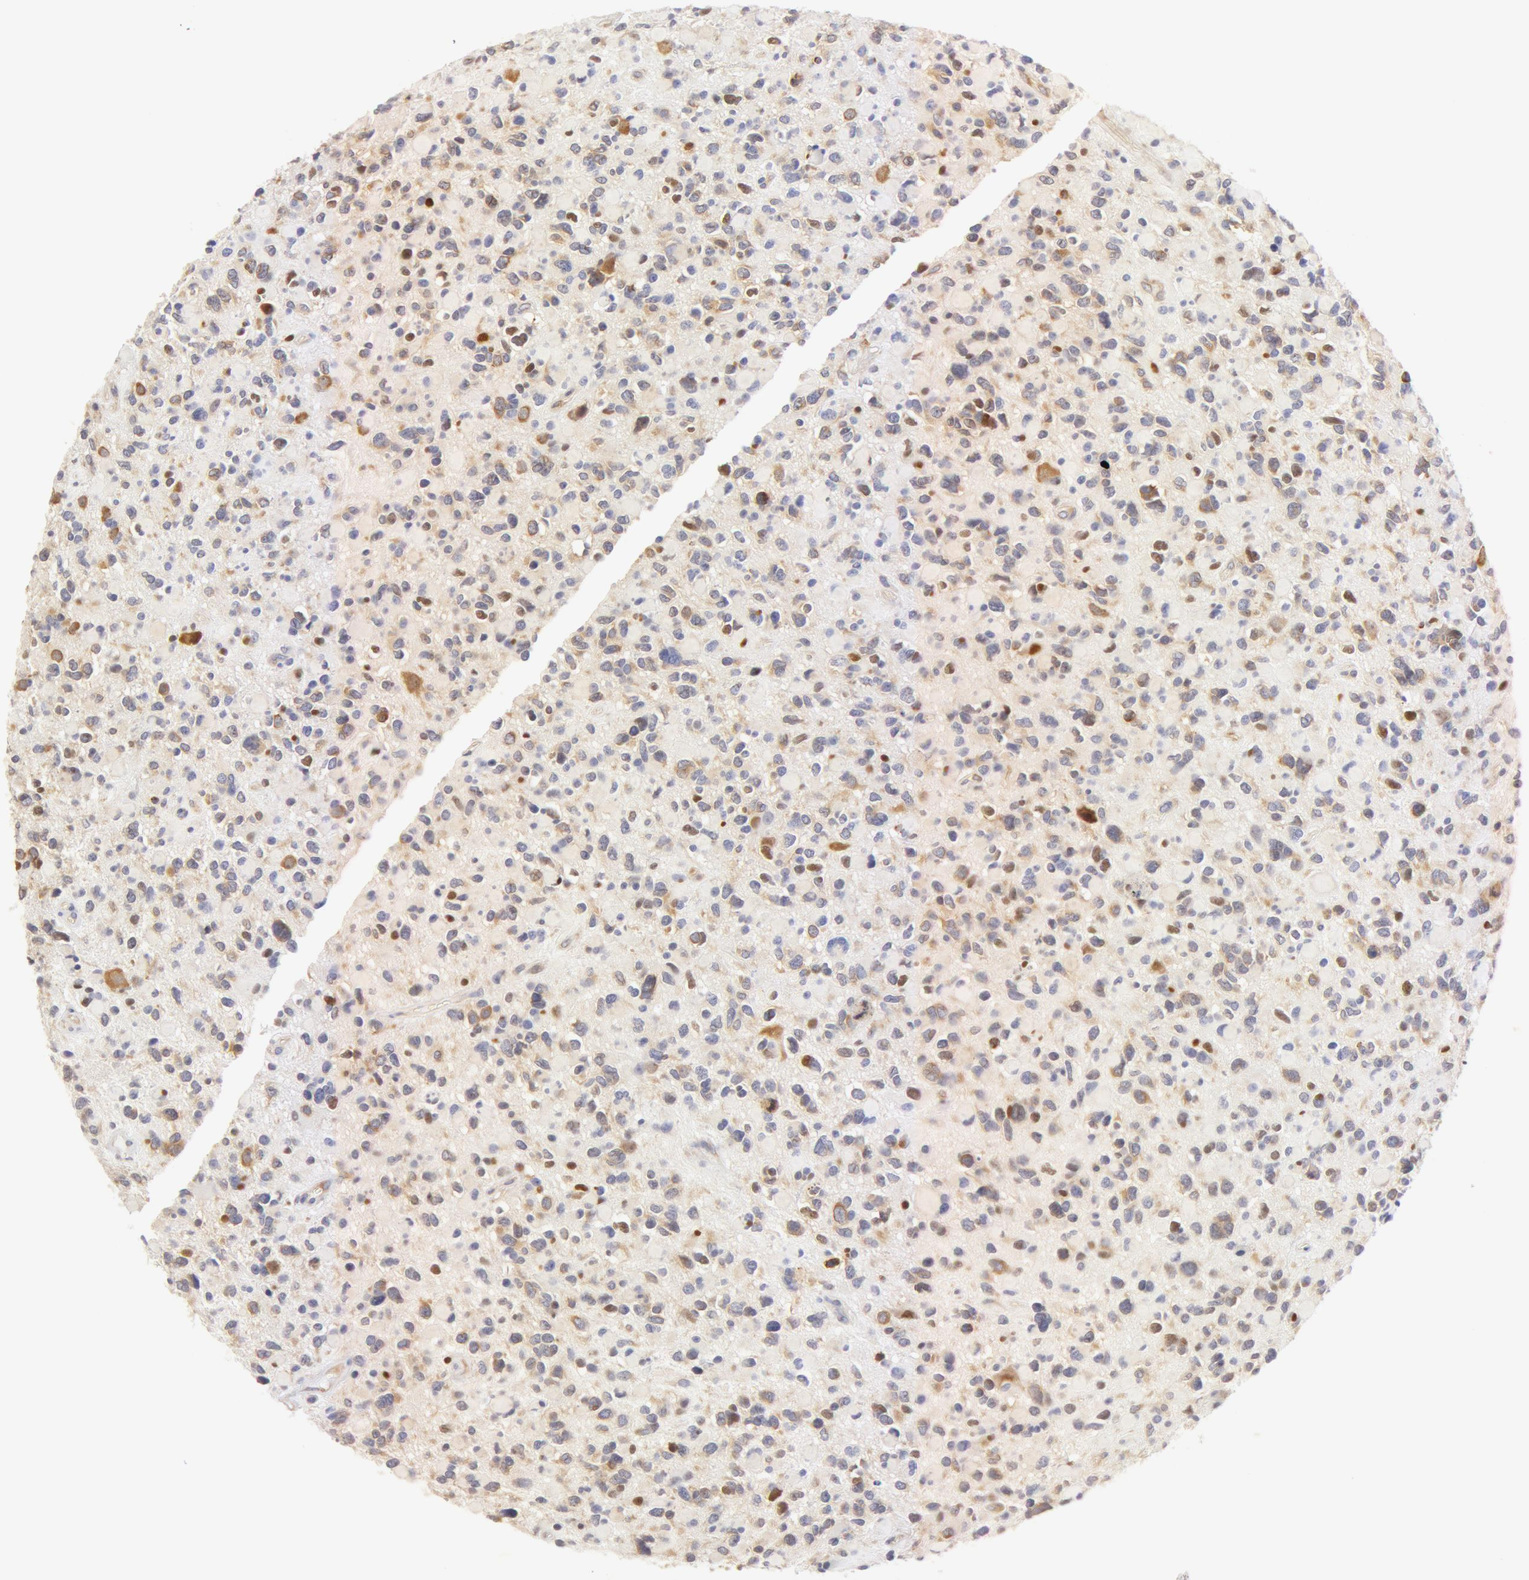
{"staining": {"intensity": "negative", "quantity": "none", "location": "none"}, "tissue": "glioma", "cell_type": "Tumor cells", "image_type": "cancer", "snomed": [{"axis": "morphology", "description": "Glioma, malignant, High grade"}, {"axis": "topography", "description": "Brain"}], "caption": "Immunohistochemistry (IHC) micrograph of malignant glioma (high-grade) stained for a protein (brown), which displays no staining in tumor cells. Nuclei are stained in blue.", "gene": "DDX3Y", "patient": {"sex": "female", "age": 37}}